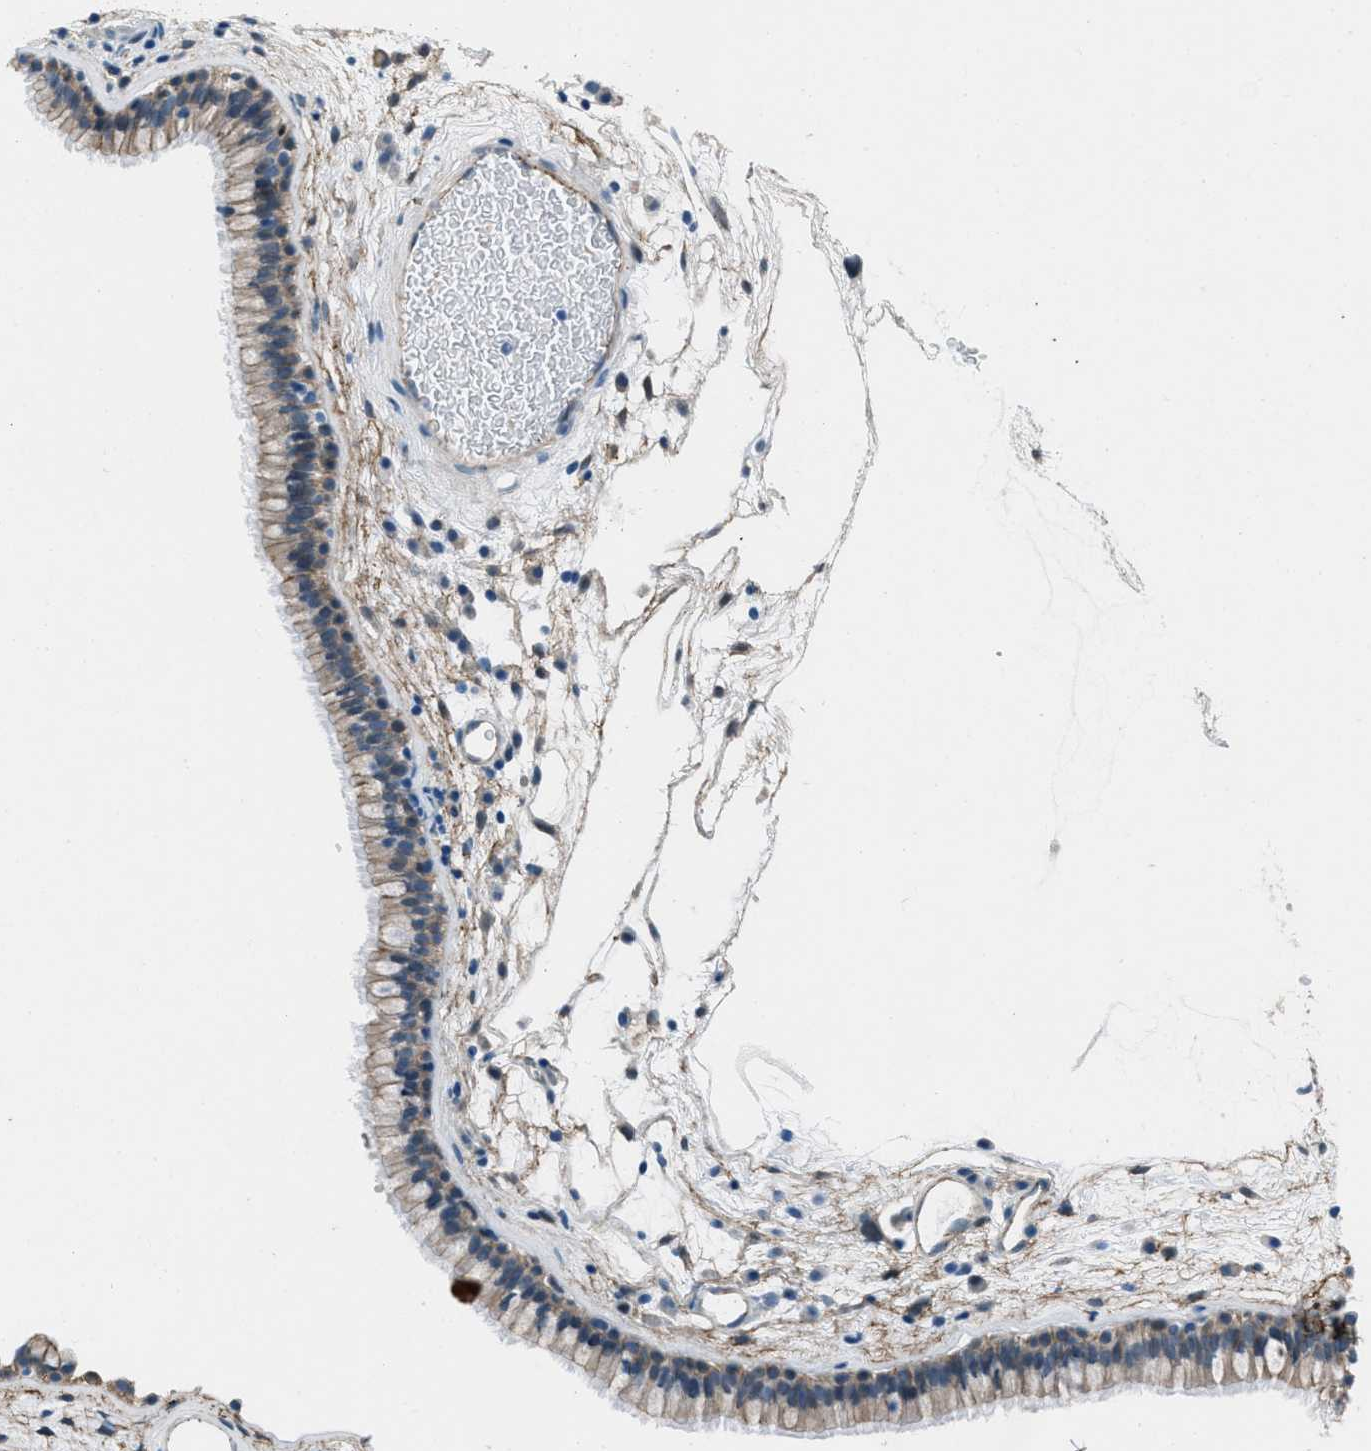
{"staining": {"intensity": "moderate", "quantity": "<25%", "location": "cytoplasmic/membranous"}, "tissue": "nasopharynx", "cell_type": "Respiratory epithelial cells", "image_type": "normal", "snomed": [{"axis": "morphology", "description": "Normal tissue, NOS"}, {"axis": "morphology", "description": "Inflammation, NOS"}, {"axis": "topography", "description": "Nasopharynx"}], "caption": "Unremarkable nasopharynx demonstrates moderate cytoplasmic/membranous positivity in about <25% of respiratory epithelial cells The protein is stained brown, and the nuclei are stained in blue (DAB IHC with brightfield microscopy, high magnification)..", "gene": "FBN1", "patient": {"sex": "male", "age": 48}}